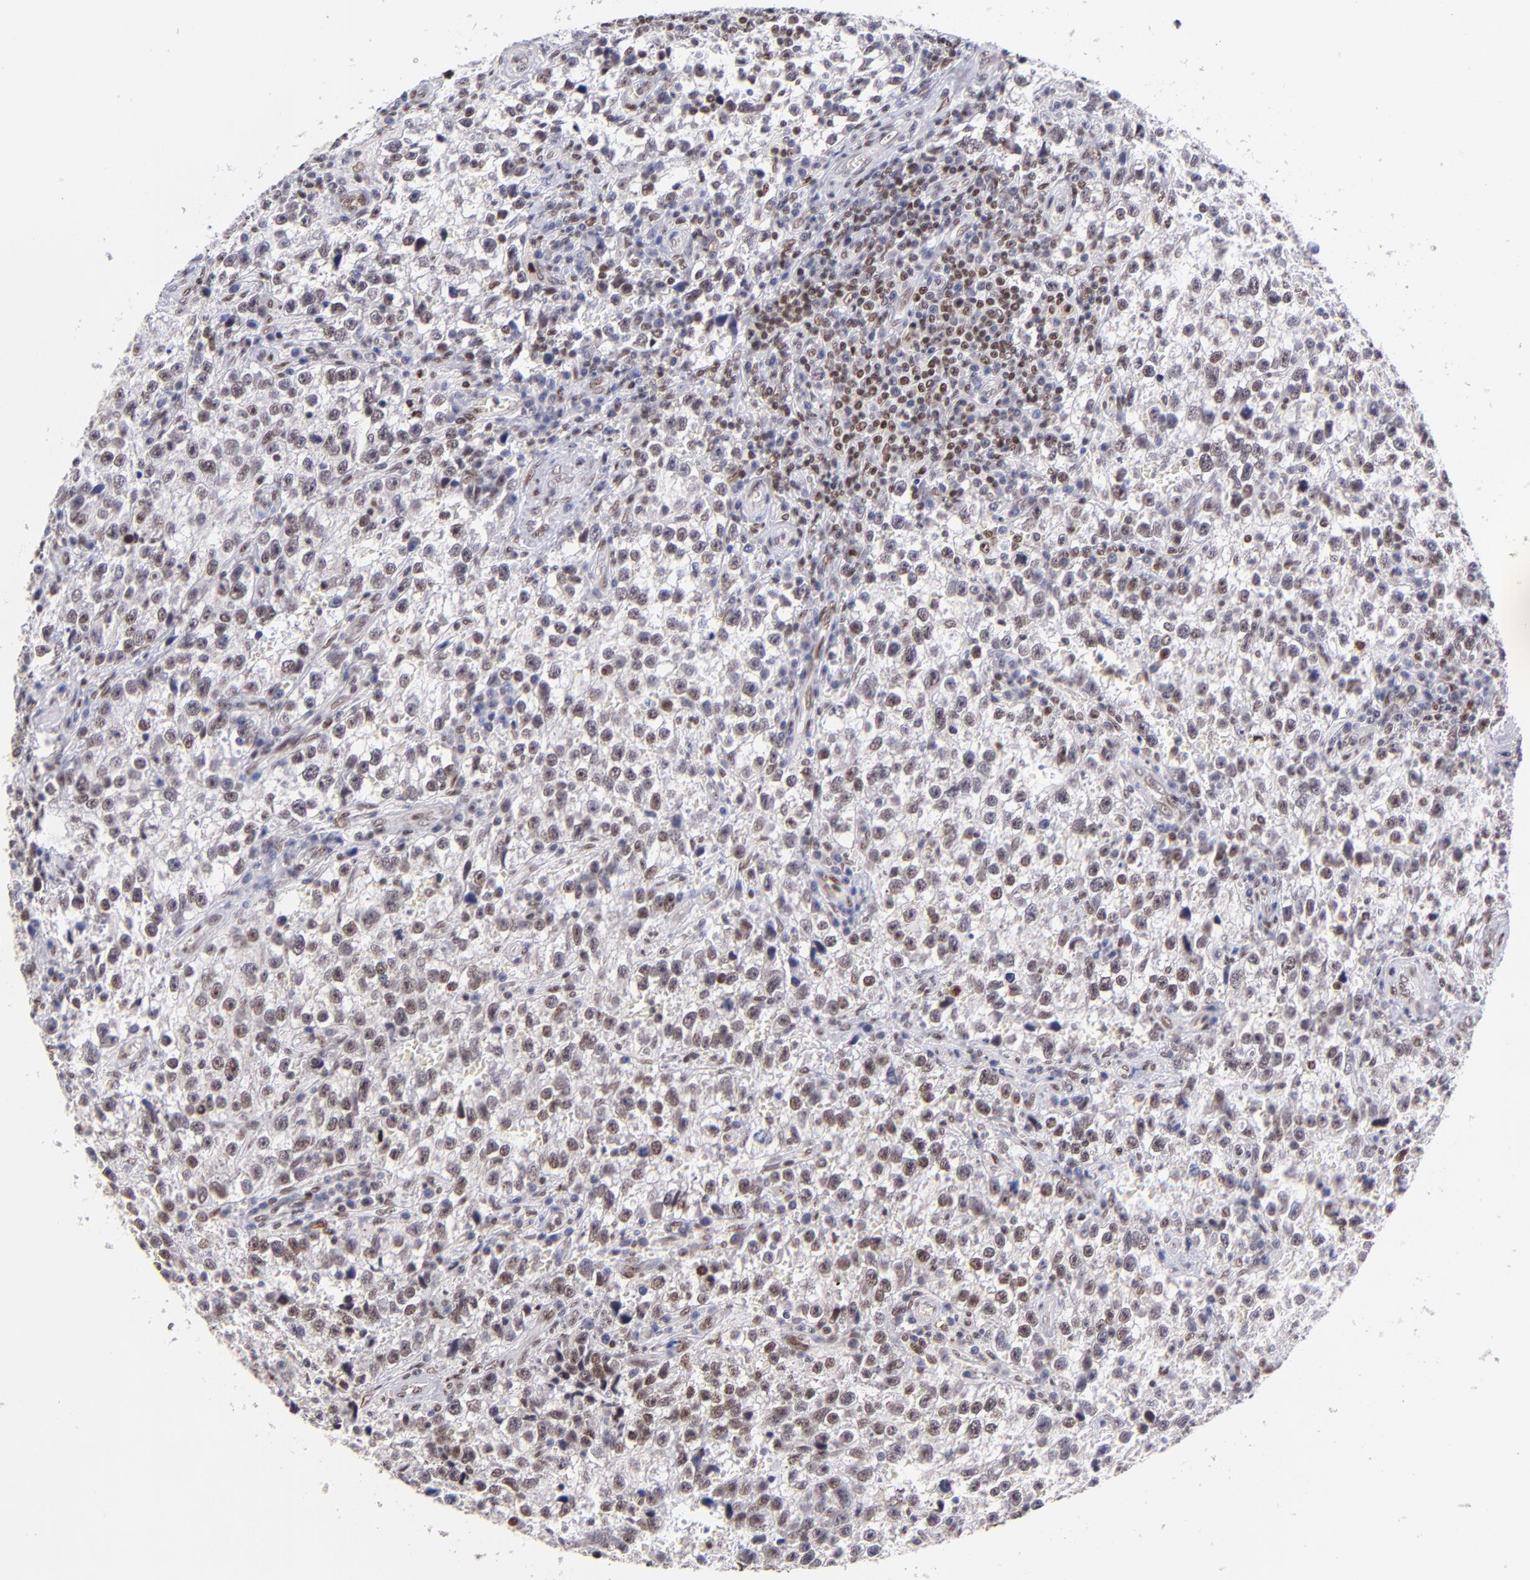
{"staining": {"intensity": "moderate", "quantity": ">75%", "location": "nuclear"}, "tissue": "testis cancer", "cell_type": "Tumor cells", "image_type": "cancer", "snomed": [{"axis": "morphology", "description": "Seminoma, NOS"}, {"axis": "topography", "description": "Testis"}], "caption": "Seminoma (testis) tissue shows moderate nuclear positivity in about >75% of tumor cells Nuclei are stained in blue.", "gene": "MIDEAS", "patient": {"sex": "male", "age": 38}}